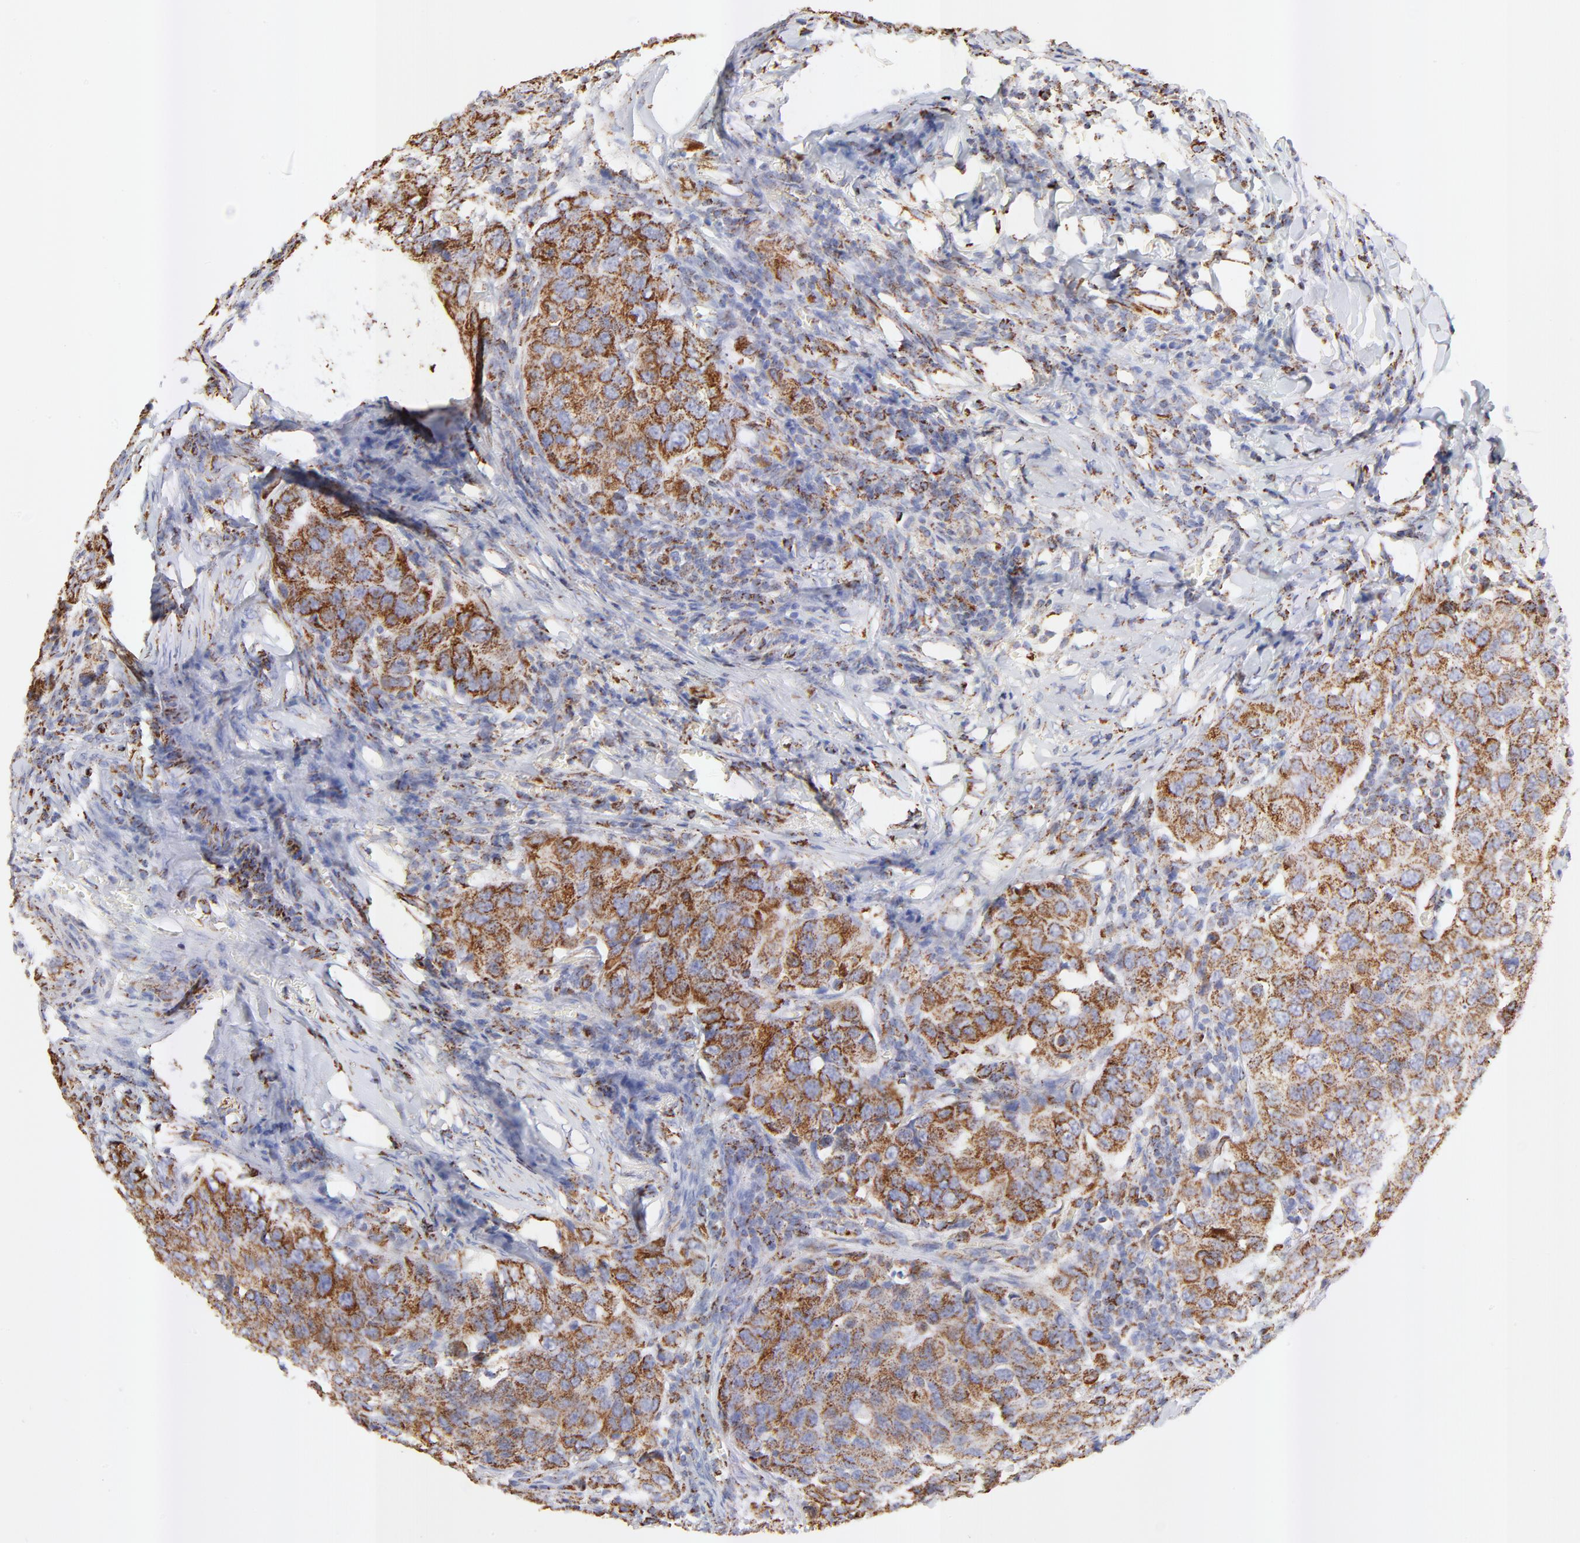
{"staining": {"intensity": "strong", "quantity": ">75%", "location": "cytoplasmic/membranous"}, "tissue": "breast cancer", "cell_type": "Tumor cells", "image_type": "cancer", "snomed": [{"axis": "morphology", "description": "Duct carcinoma"}, {"axis": "topography", "description": "Breast"}], "caption": "High-power microscopy captured an immunohistochemistry (IHC) histopathology image of breast cancer, revealing strong cytoplasmic/membranous expression in about >75% of tumor cells.", "gene": "COX4I1", "patient": {"sex": "female", "age": 54}}